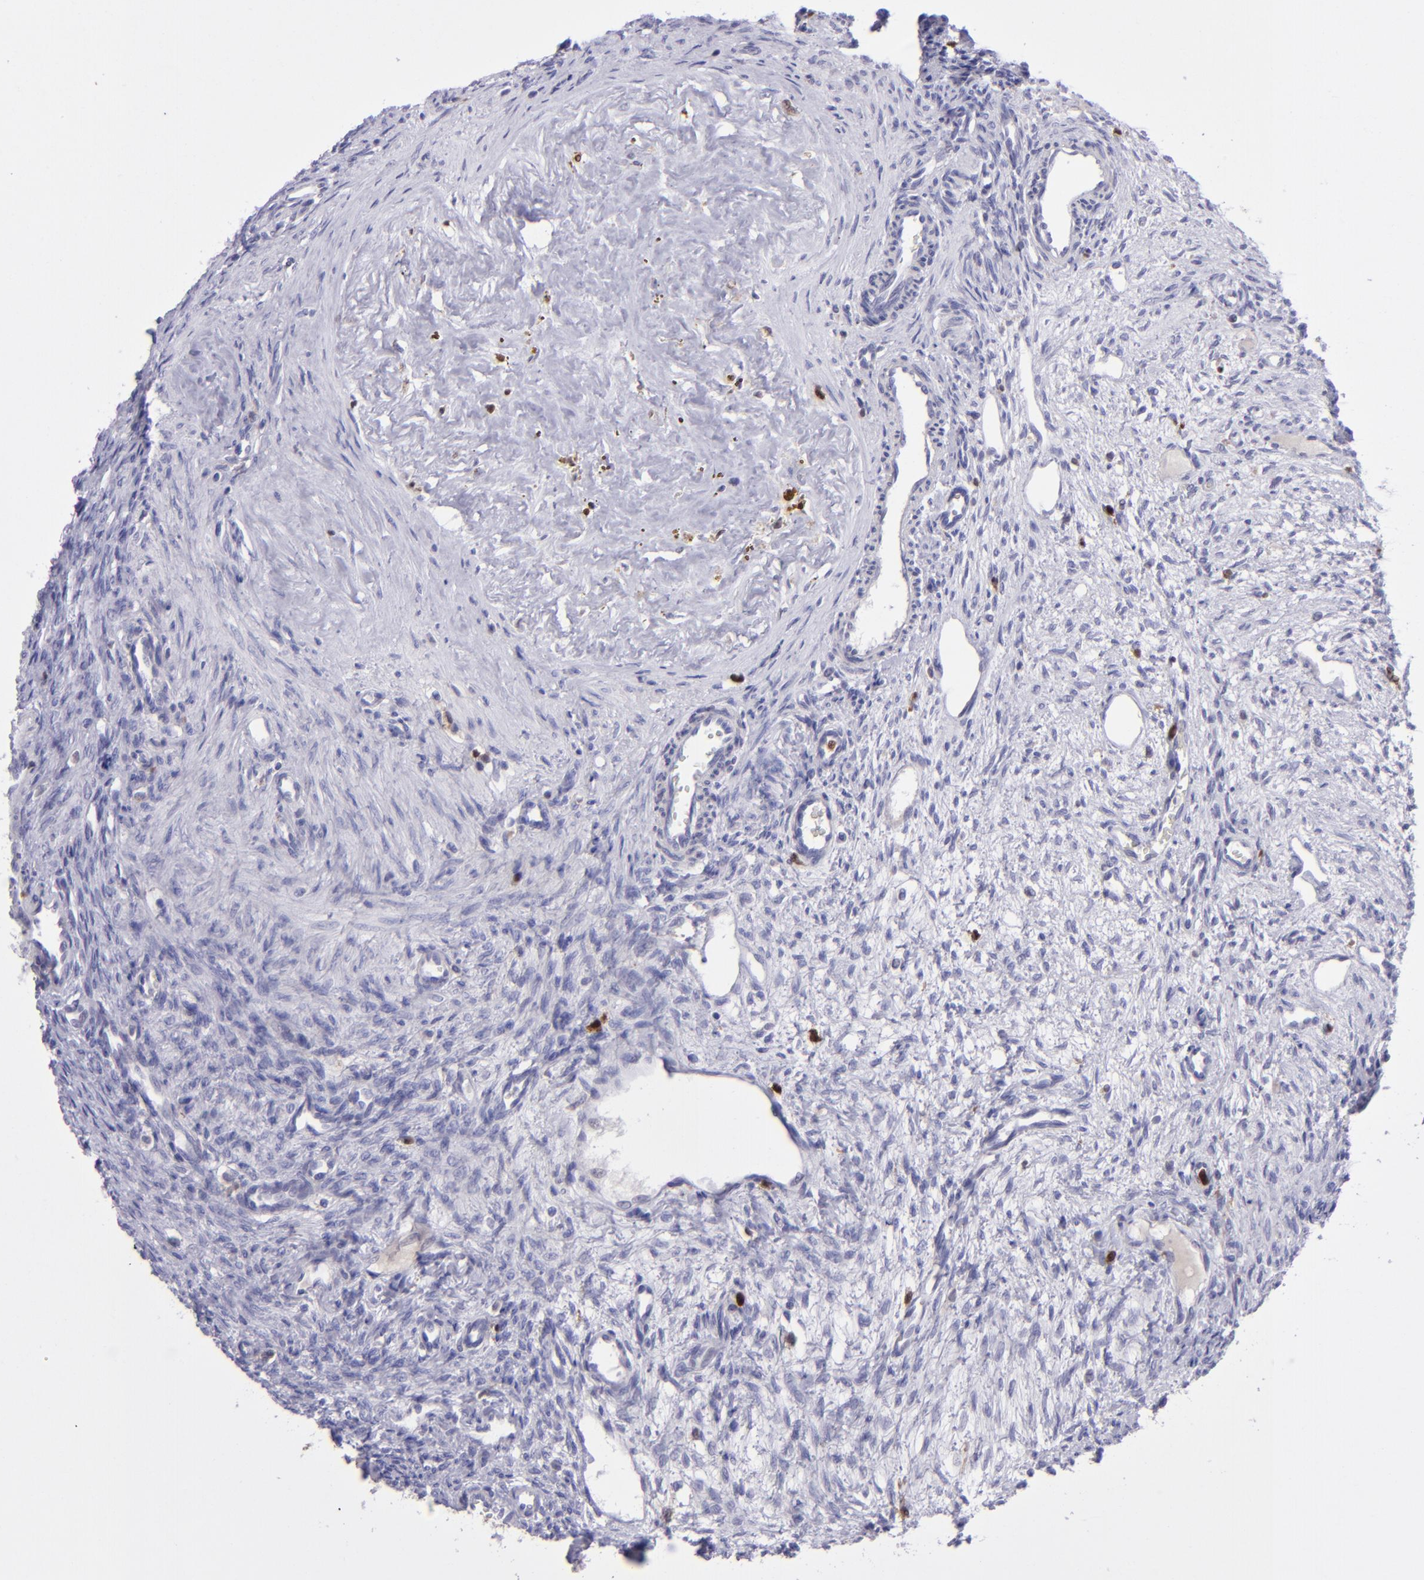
{"staining": {"intensity": "negative", "quantity": "none", "location": "none"}, "tissue": "ovary", "cell_type": "Follicle cells", "image_type": "normal", "snomed": [{"axis": "morphology", "description": "Normal tissue, NOS"}, {"axis": "topography", "description": "Ovary"}], "caption": "DAB immunohistochemical staining of benign ovary displays no significant staining in follicle cells.", "gene": "TYMP", "patient": {"sex": "female", "age": 33}}